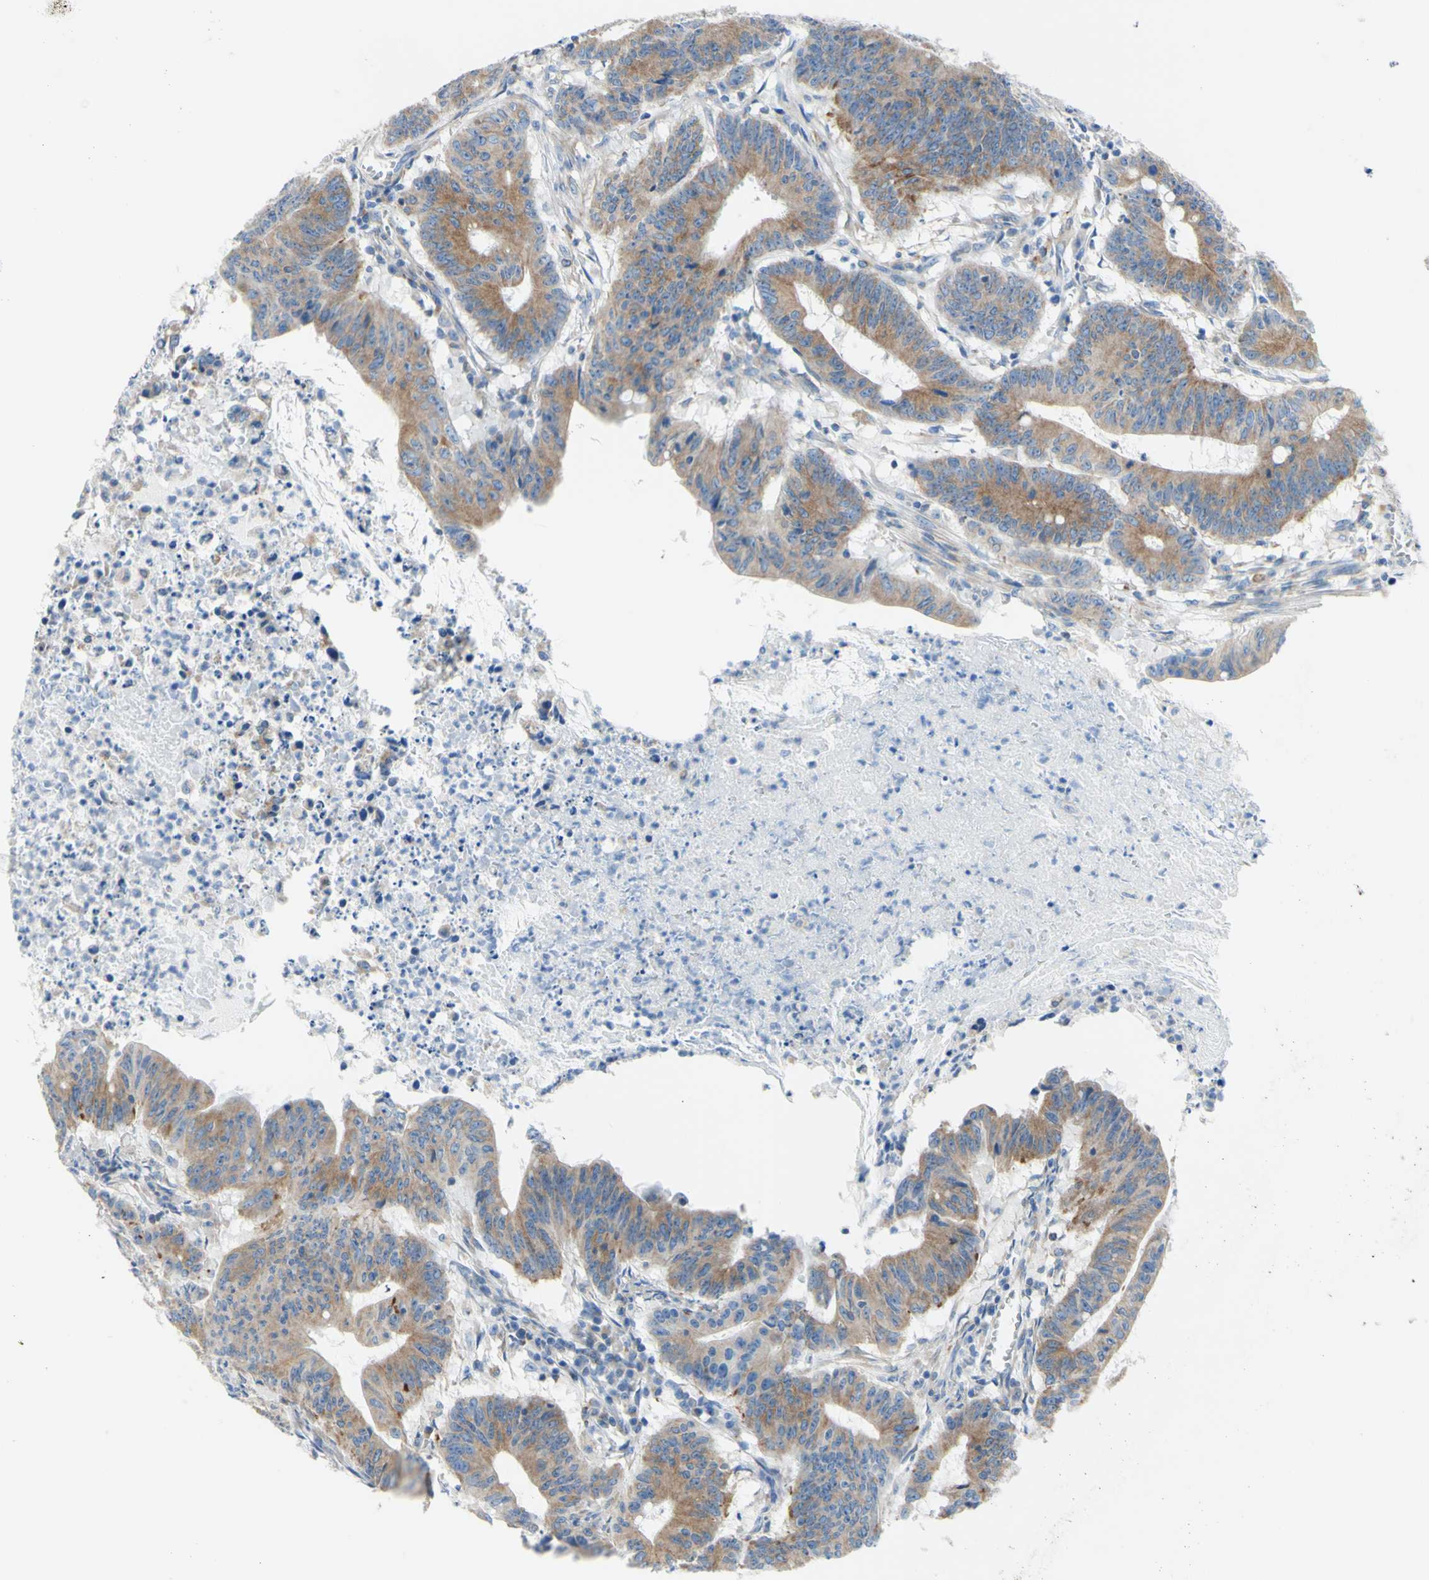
{"staining": {"intensity": "moderate", "quantity": ">75%", "location": "cytoplasmic/membranous"}, "tissue": "colorectal cancer", "cell_type": "Tumor cells", "image_type": "cancer", "snomed": [{"axis": "morphology", "description": "Adenocarcinoma, NOS"}, {"axis": "topography", "description": "Colon"}], "caption": "This is a histology image of immunohistochemistry (IHC) staining of colorectal adenocarcinoma, which shows moderate positivity in the cytoplasmic/membranous of tumor cells.", "gene": "RETREG2", "patient": {"sex": "male", "age": 45}}